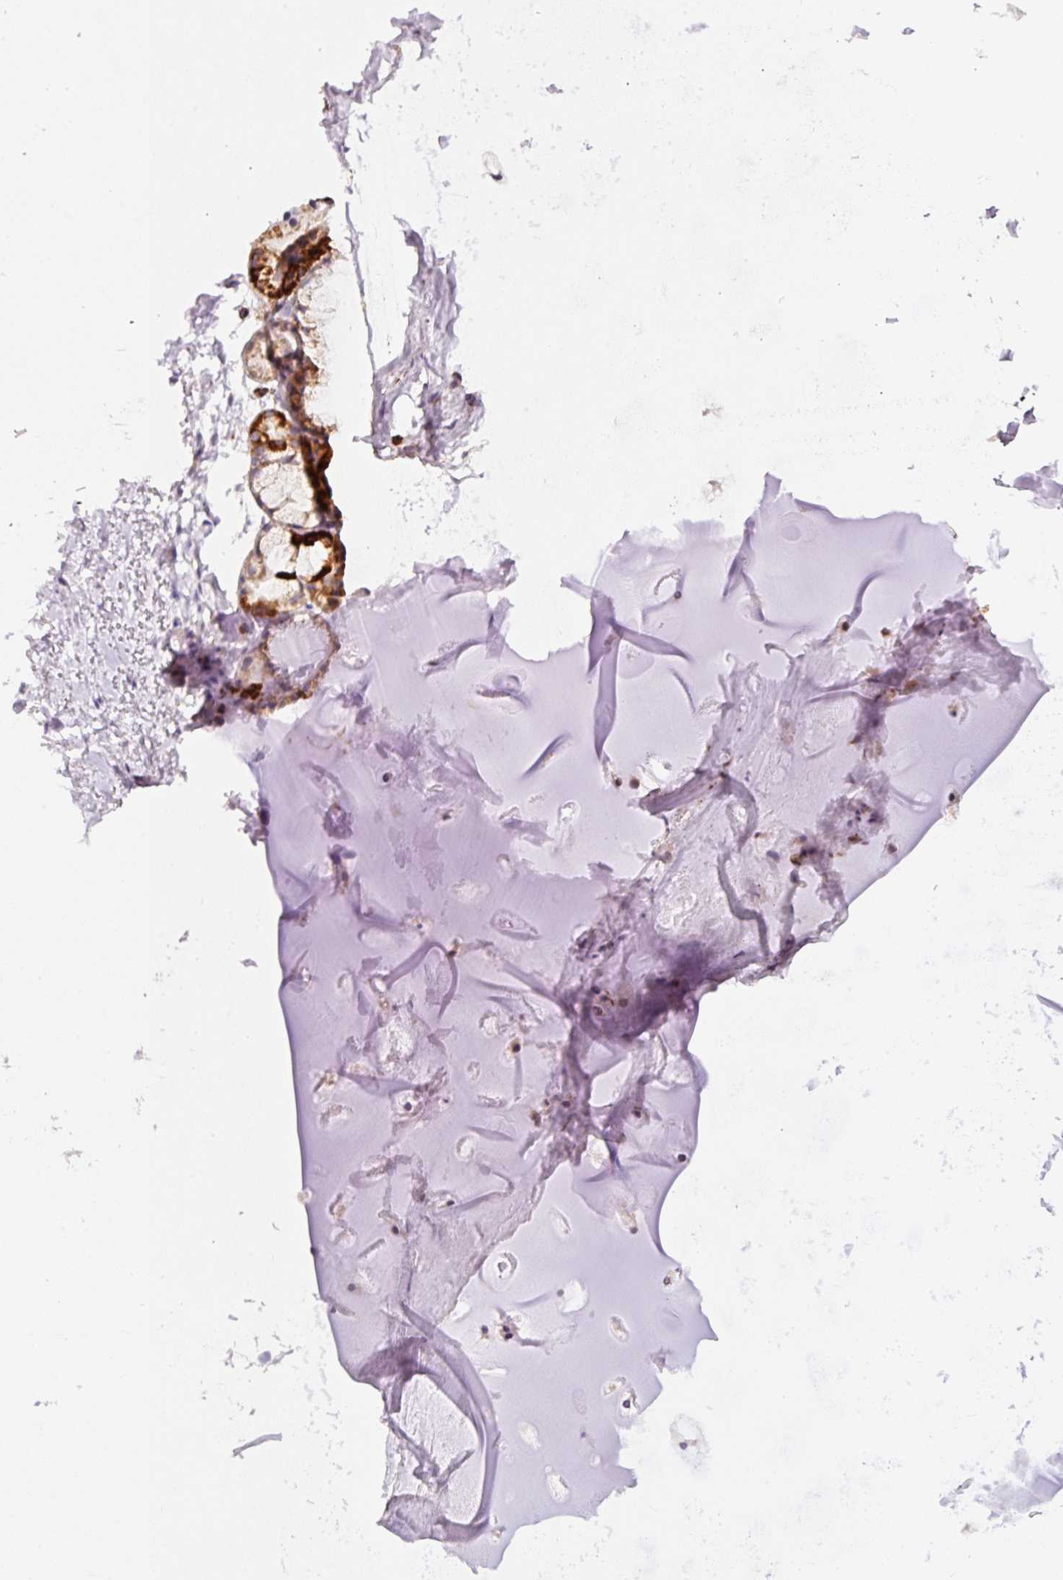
{"staining": {"intensity": "moderate", "quantity": "<25%", "location": "nuclear"}, "tissue": "soft tissue", "cell_type": "Chondrocytes", "image_type": "normal", "snomed": [{"axis": "morphology", "description": "Normal tissue, NOS"}, {"axis": "topography", "description": "Cartilage tissue"}, {"axis": "topography", "description": "Nasopharynx"}], "caption": "Immunohistochemical staining of benign soft tissue shows low levels of moderate nuclear staining in about <25% of chondrocytes.", "gene": "PCK2", "patient": {"sex": "male", "age": 56}}